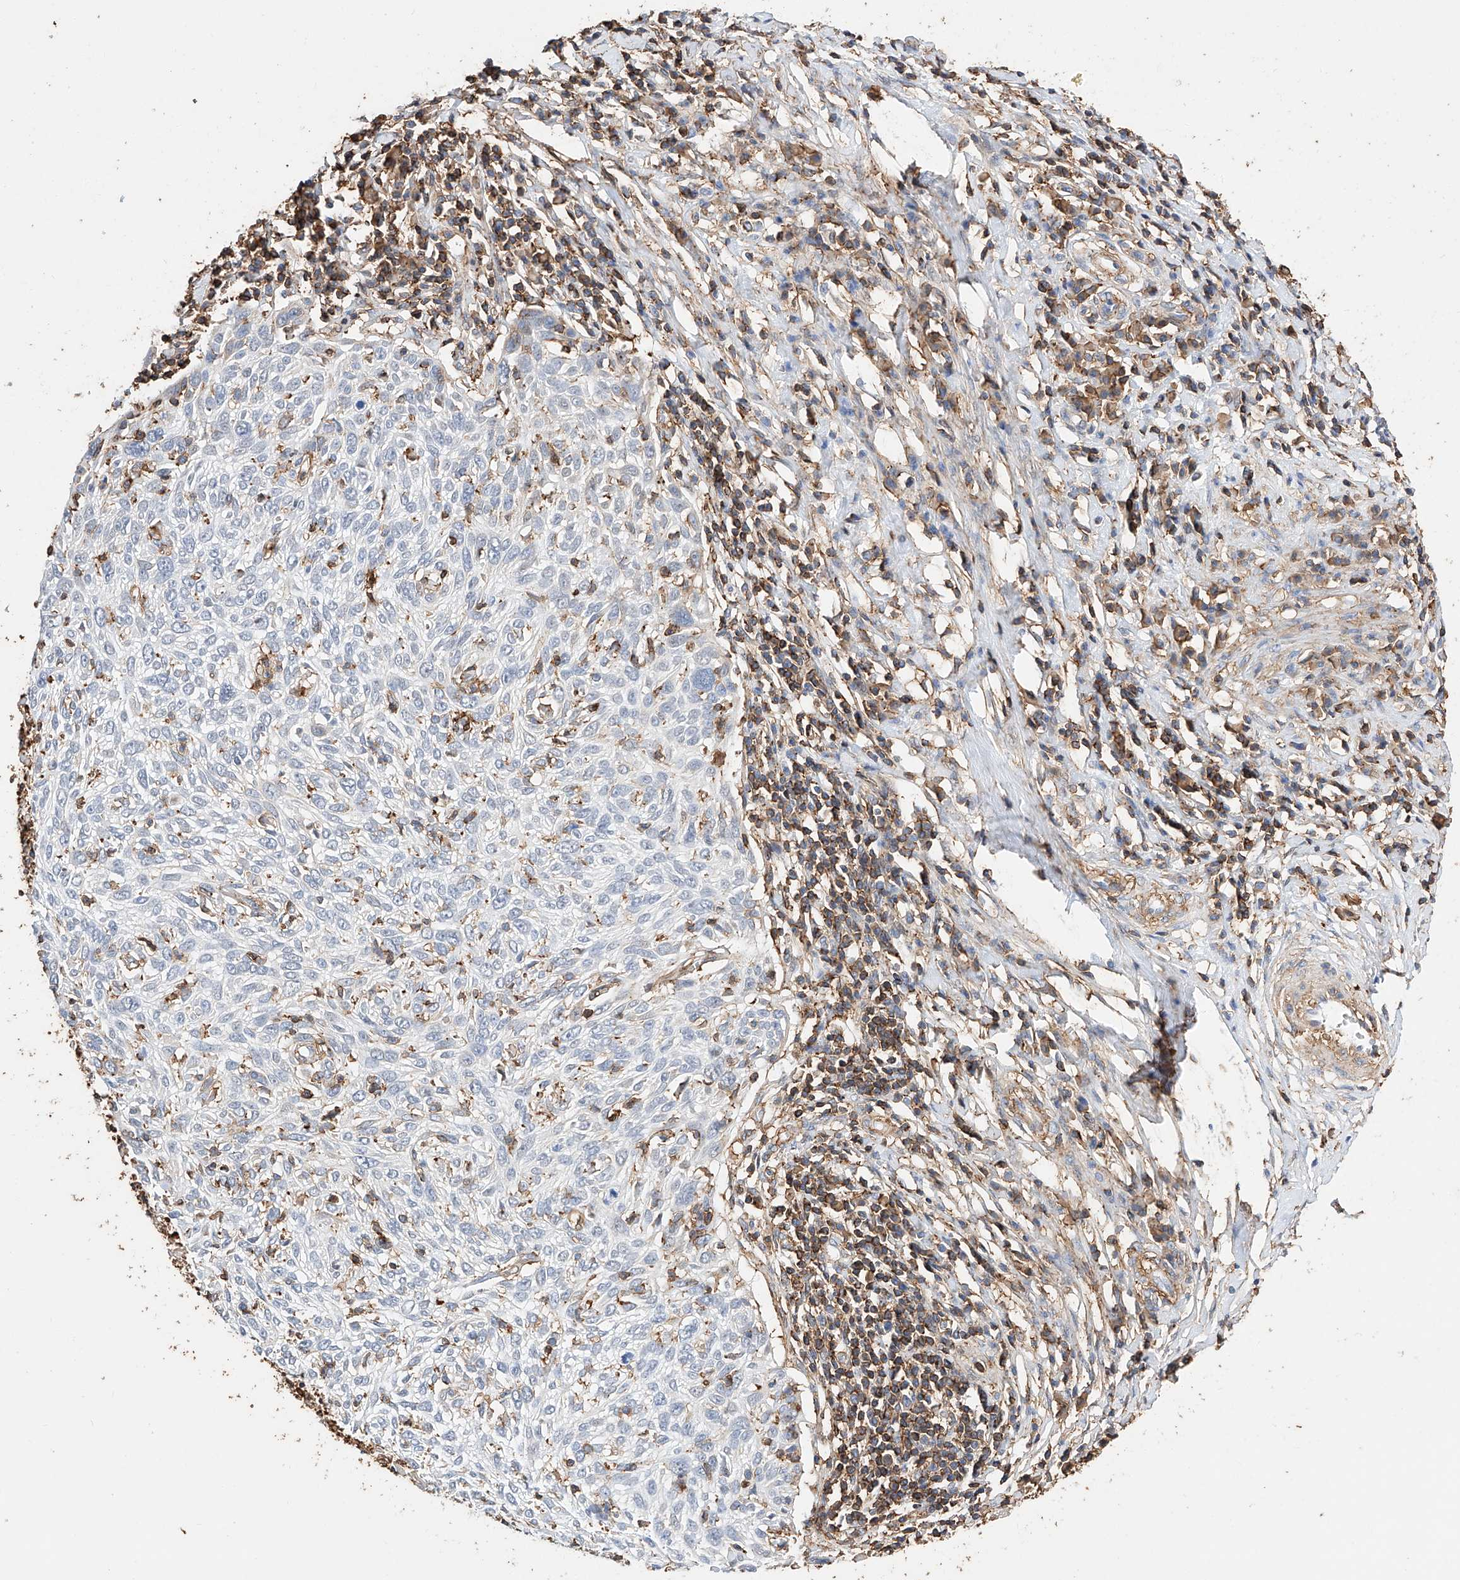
{"staining": {"intensity": "negative", "quantity": "none", "location": "none"}, "tissue": "cervical cancer", "cell_type": "Tumor cells", "image_type": "cancer", "snomed": [{"axis": "morphology", "description": "Squamous cell carcinoma, NOS"}, {"axis": "topography", "description": "Cervix"}], "caption": "An image of human cervical cancer is negative for staining in tumor cells.", "gene": "WFS1", "patient": {"sex": "female", "age": 51}}